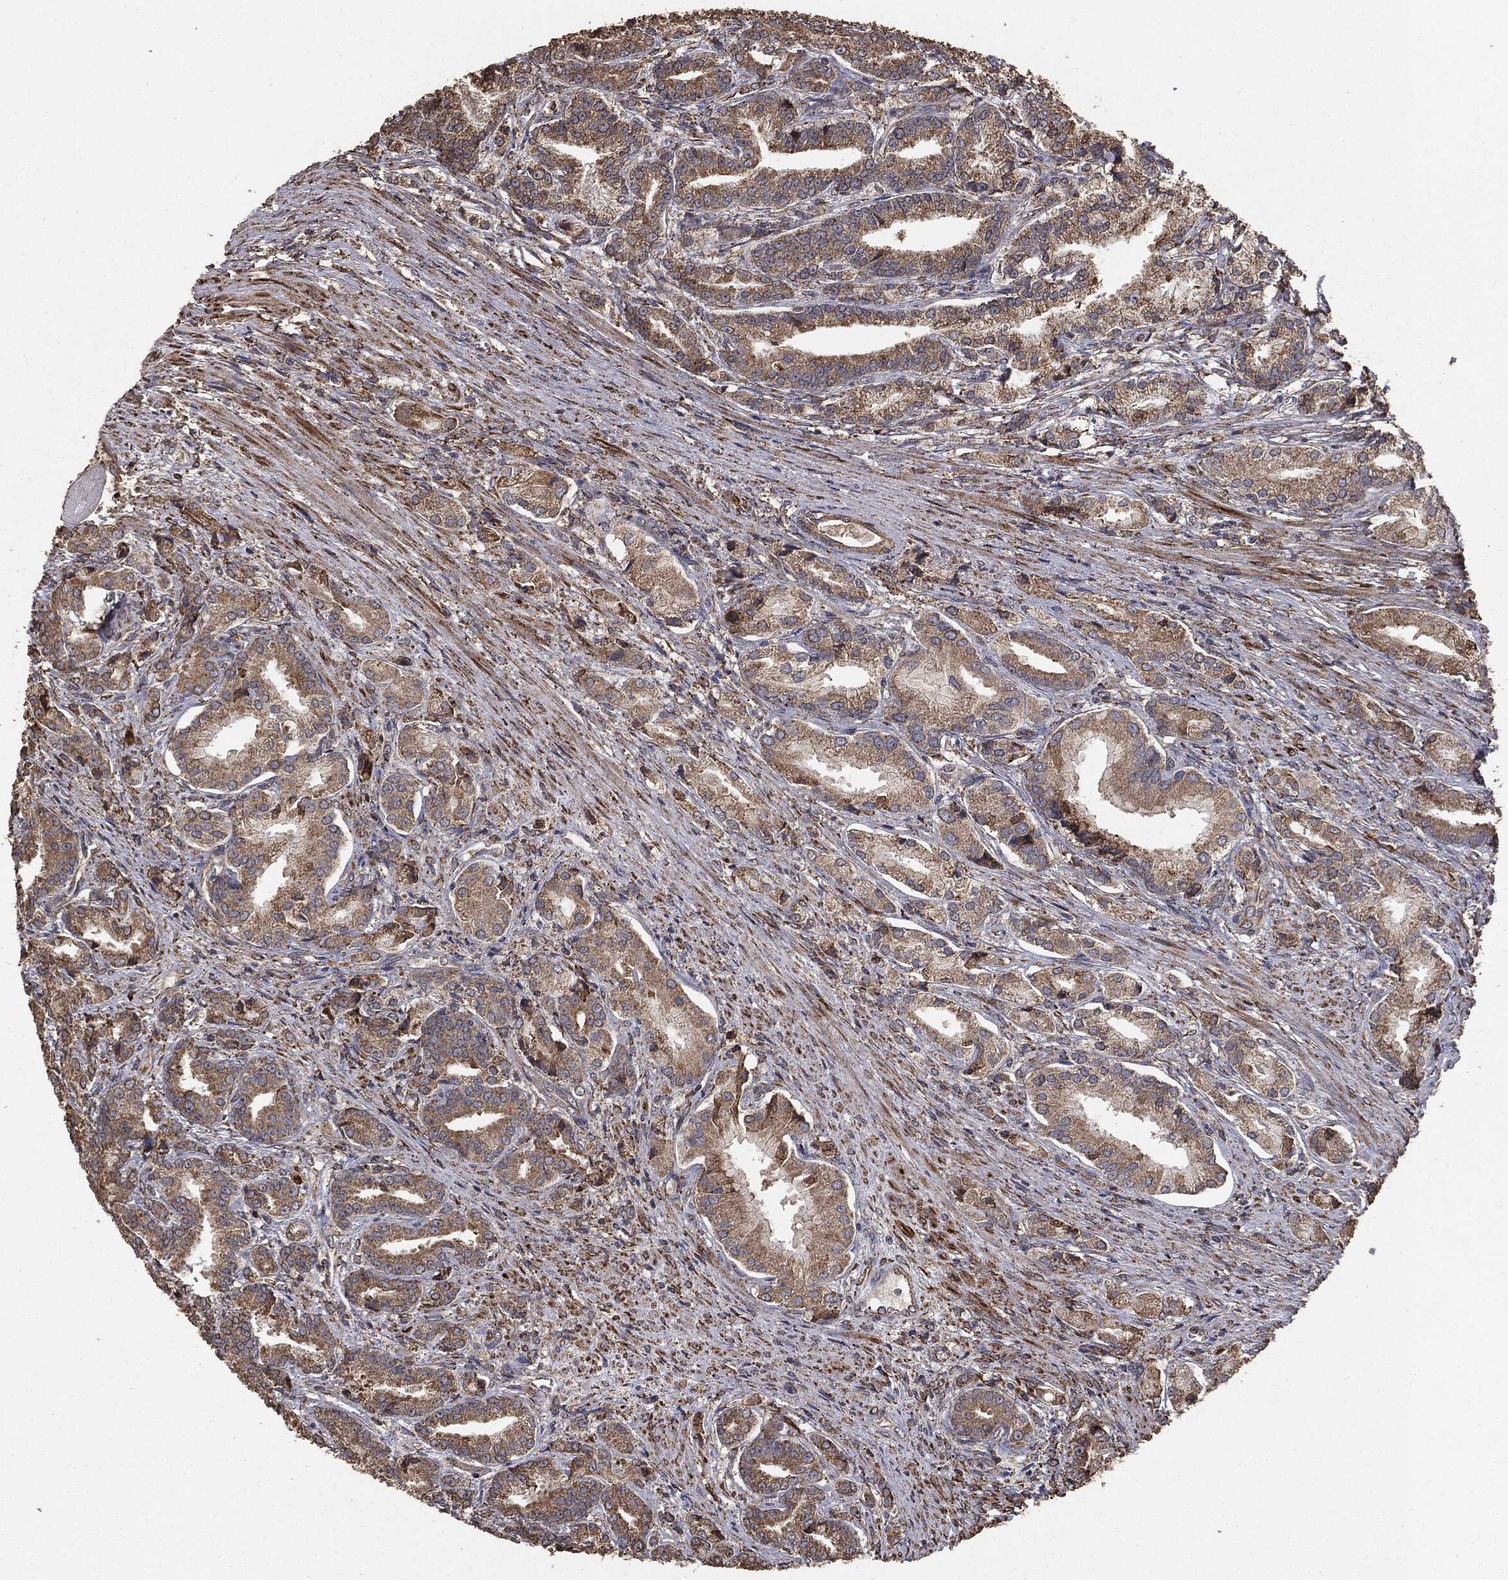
{"staining": {"intensity": "moderate", "quantity": ">75%", "location": "cytoplasmic/membranous"}, "tissue": "prostate cancer", "cell_type": "Tumor cells", "image_type": "cancer", "snomed": [{"axis": "morphology", "description": "Adenocarcinoma, High grade"}, {"axis": "topography", "description": "Prostate and seminal vesicle, NOS"}], "caption": "Human prostate adenocarcinoma (high-grade) stained for a protein (brown) exhibits moderate cytoplasmic/membranous positive staining in approximately >75% of tumor cells.", "gene": "MTOR", "patient": {"sex": "male", "age": 61}}